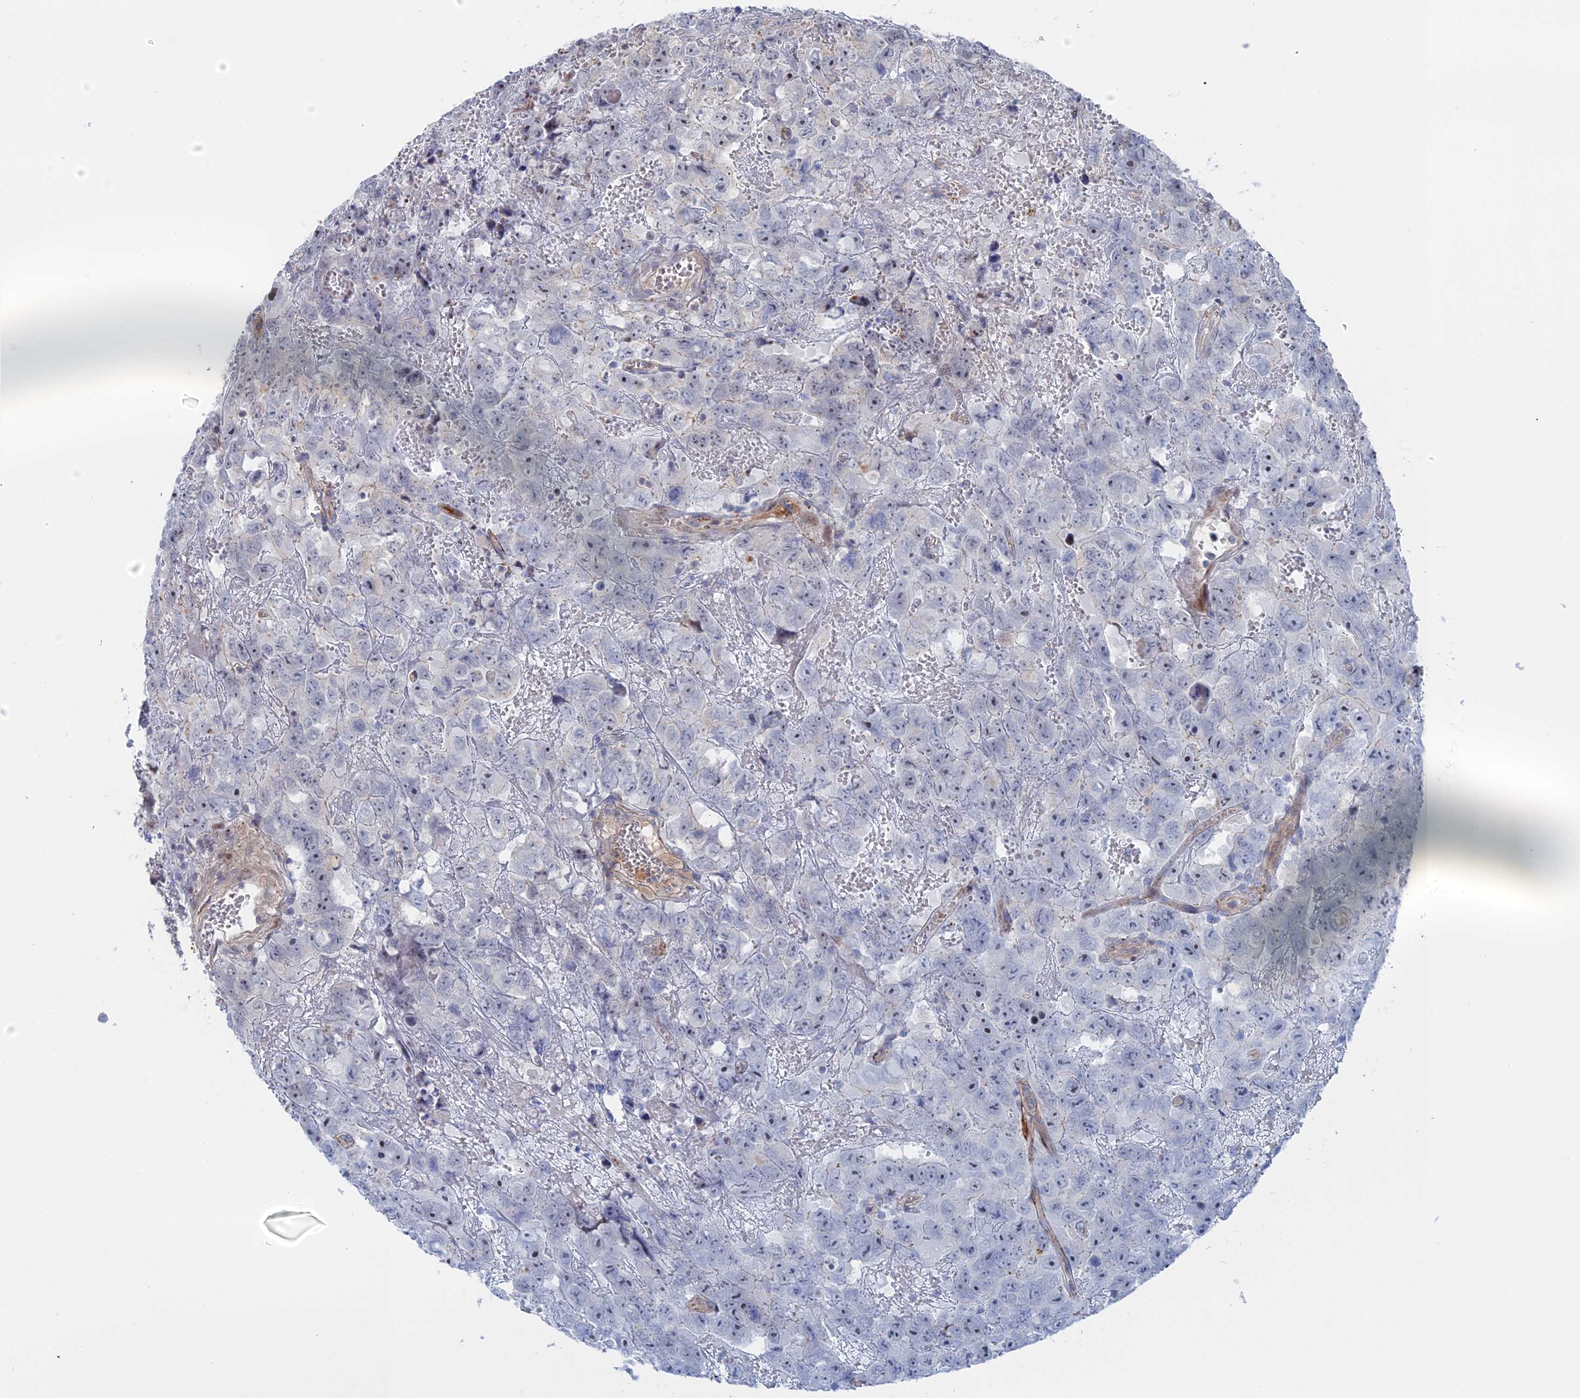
{"staining": {"intensity": "negative", "quantity": "none", "location": "none"}, "tissue": "testis cancer", "cell_type": "Tumor cells", "image_type": "cancer", "snomed": [{"axis": "morphology", "description": "Carcinoma, Embryonal, NOS"}, {"axis": "topography", "description": "Testis"}], "caption": "This is an IHC micrograph of human testis cancer (embryonal carcinoma). There is no expression in tumor cells.", "gene": "IL7", "patient": {"sex": "male", "age": 45}}